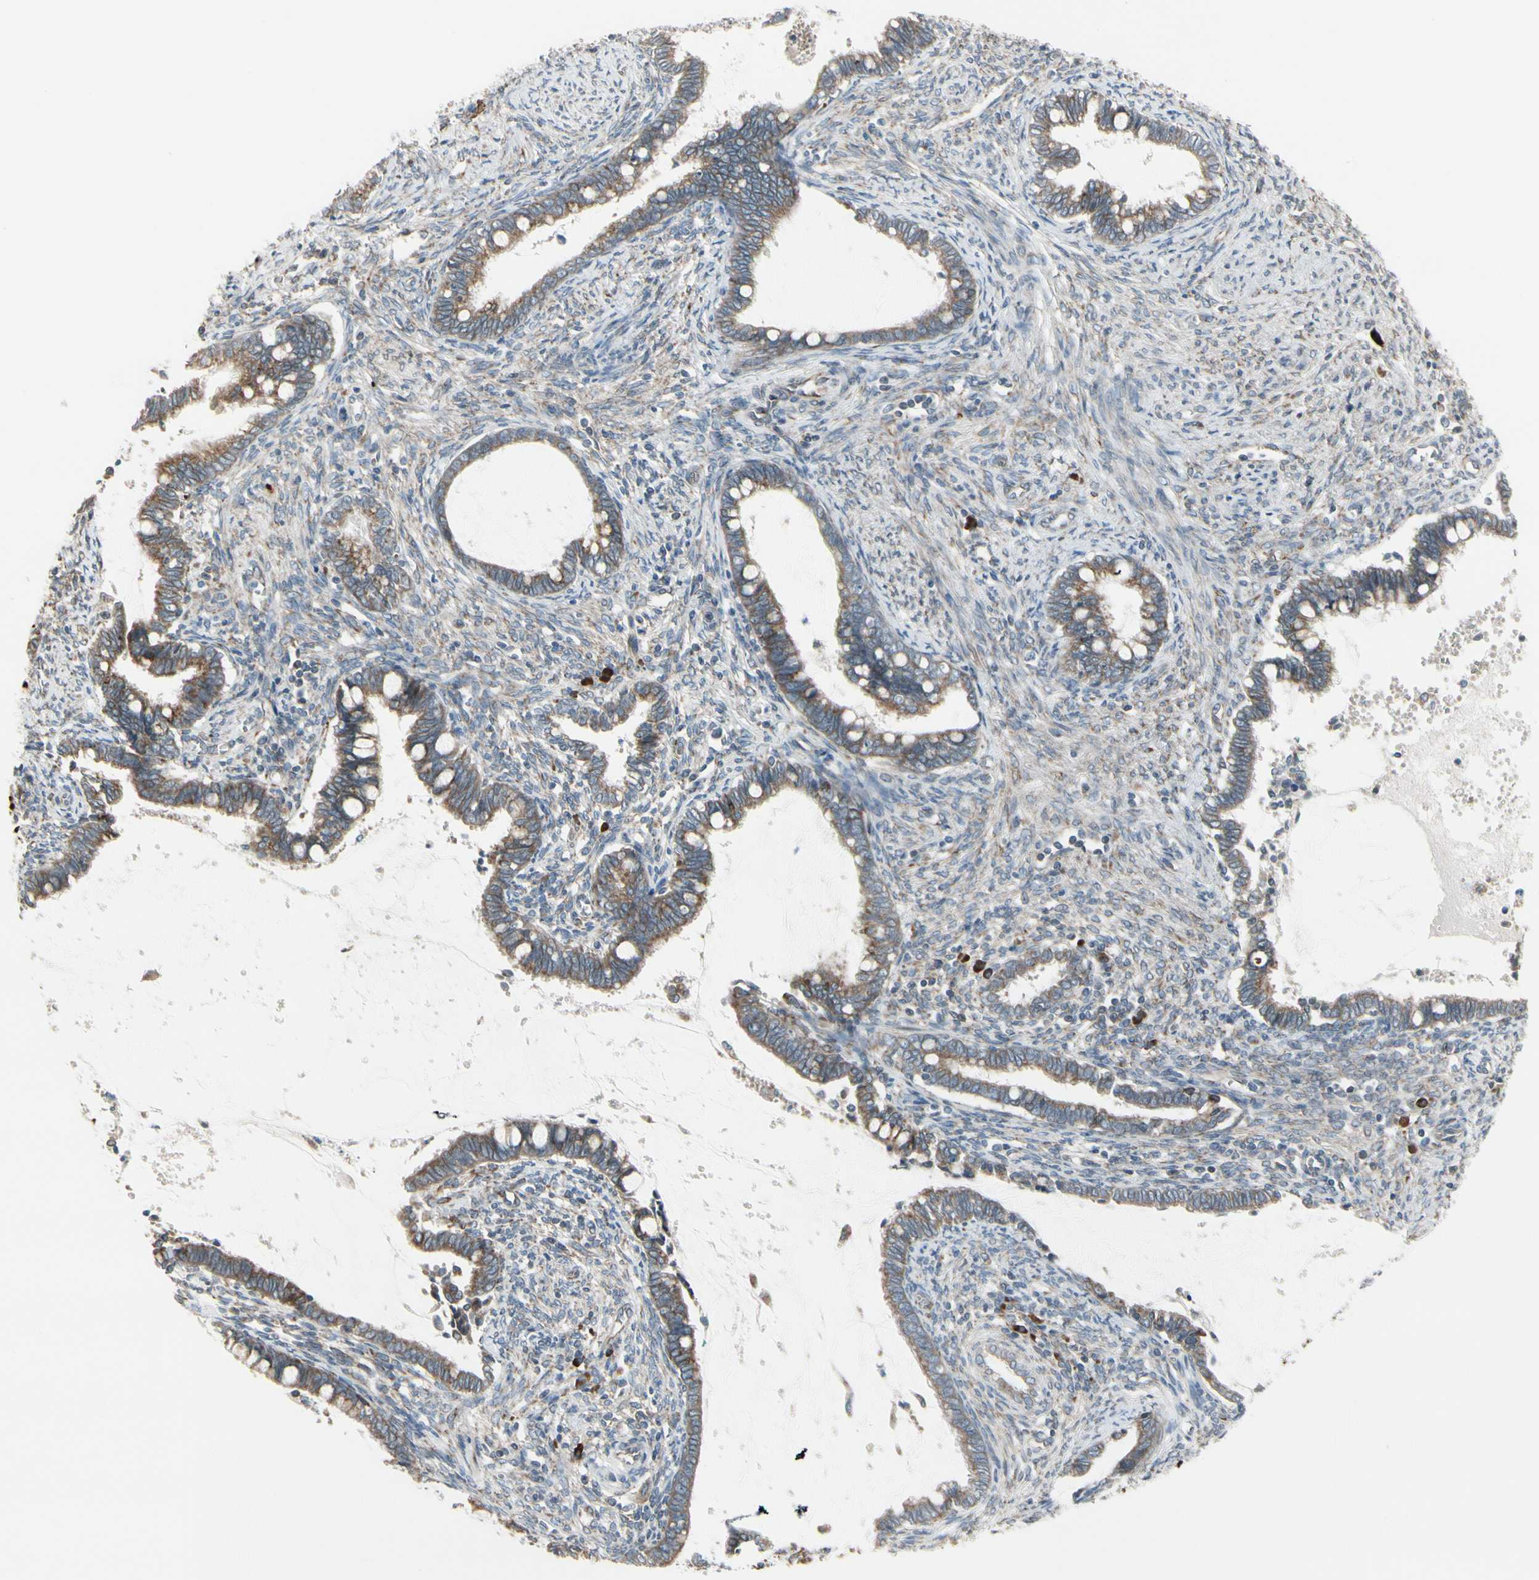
{"staining": {"intensity": "weak", "quantity": ">75%", "location": "cytoplasmic/membranous"}, "tissue": "cervical cancer", "cell_type": "Tumor cells", "image_type": "cancer", "snomed": [{"axis": "morphology", "description": "Adenocarcinoma, NOS"}, {"axis": "topography", "description": "Cervix"}], "caption": "Cervical cancer (adenocarcinoma) was stained to show a protein in brown. There is low levels of weak cytoplasmic/membranous staining in about >75% of tumor cells. Ihc stains the protein in brown and the nuclei are stained blue.", "gene": "FNDC3A", "patient": {"sex": "female", "age": 44}}